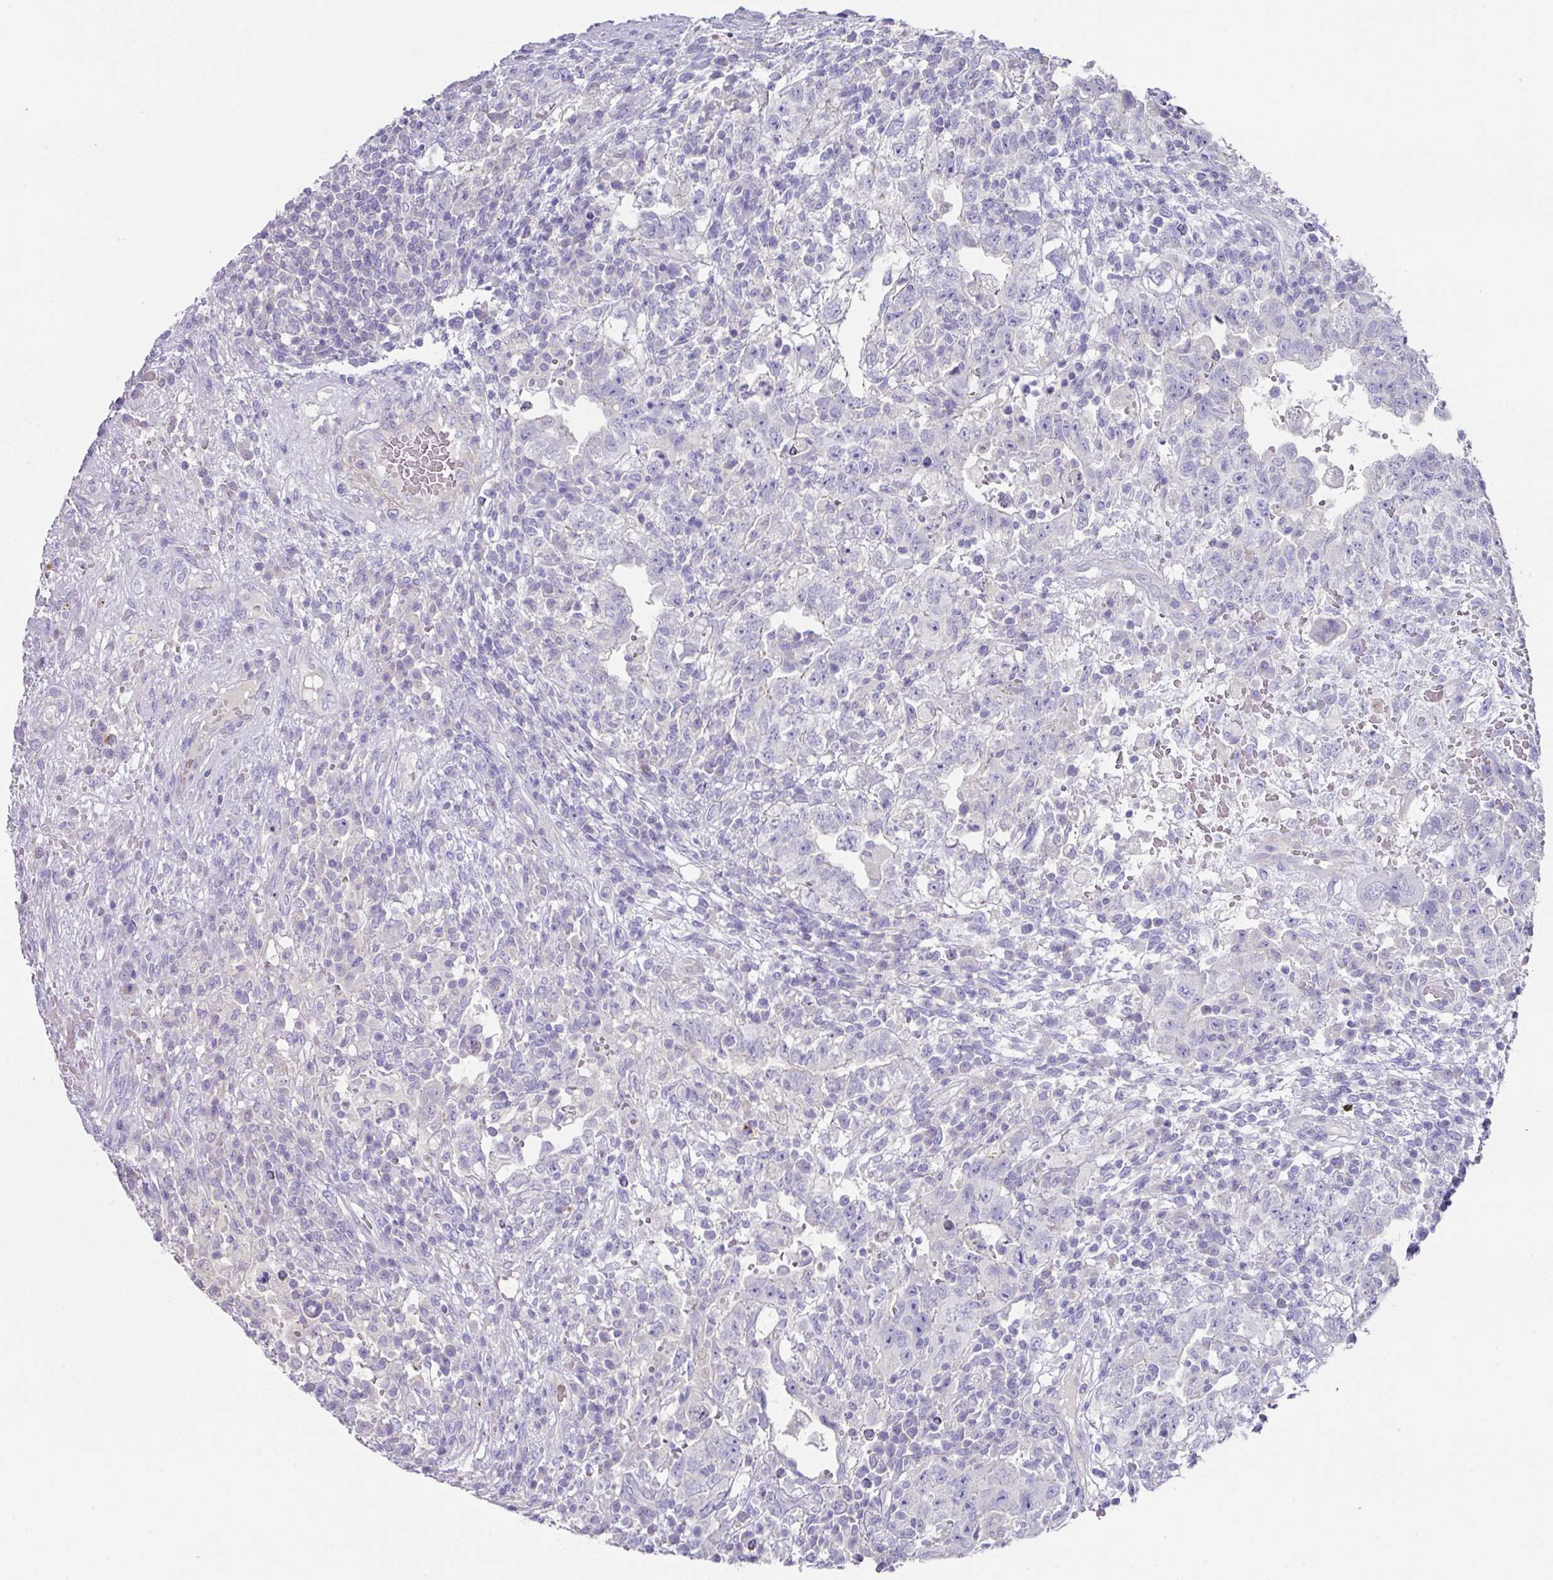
{"staining": {"intensity": "negative", "quantity": "none", "location": "none"}, "tissue": "testis cancer", "cell_type": "Tumor cells", "image_type": "cancer", "snomed": [{"axis": "morphology", "description": "Carcinoma, Embryonal, NOS"}, {"axis": "topography", "description": "Testis"}], "caption": "This image is of testis cancer stained with IHC to label a protein in brown with the nuclei are counter-stained blue. There is no positivity in tumor cells.", "gene": "TARM1", "patient": {"sex": "male", "age": 26}}